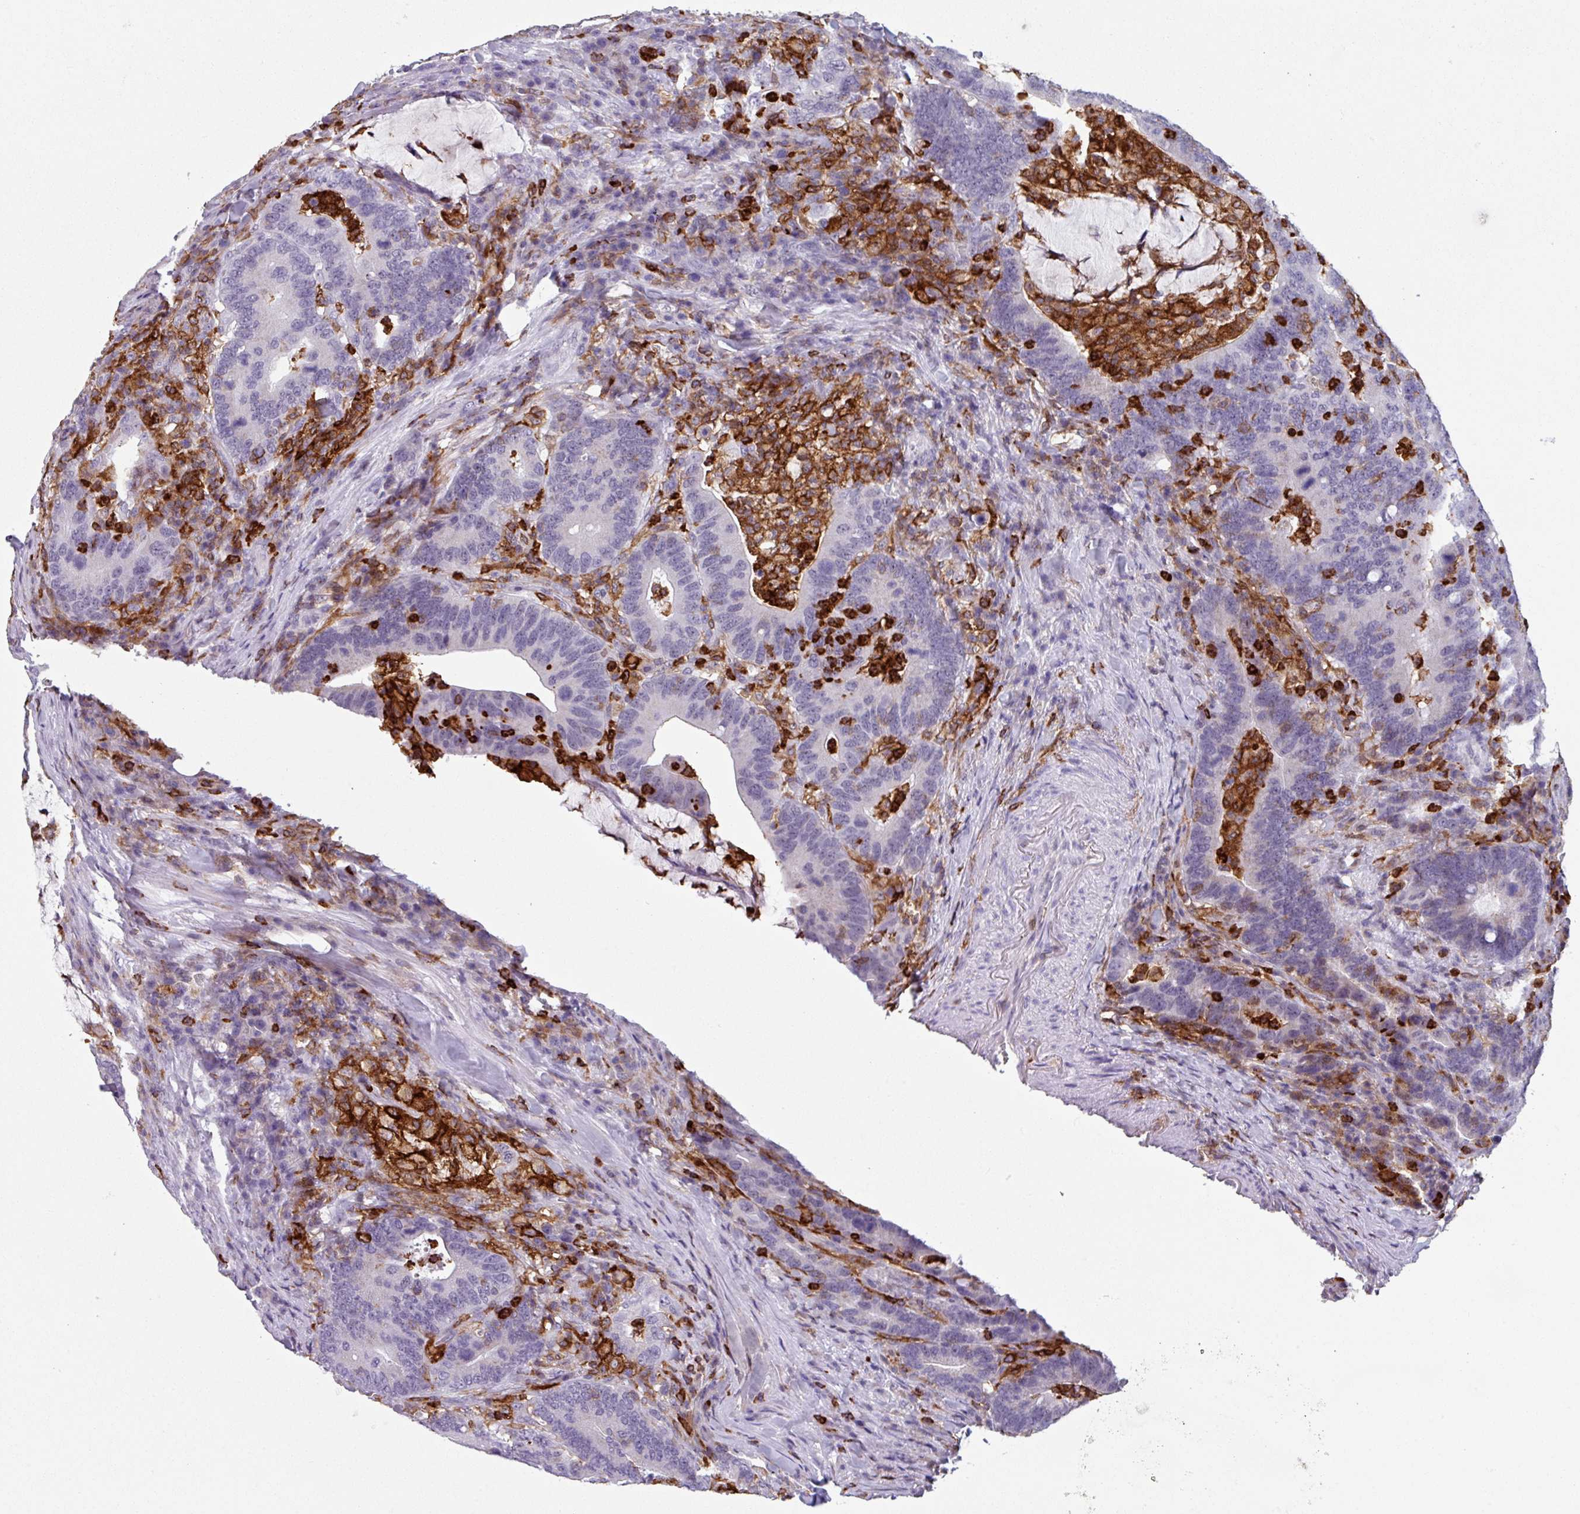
{"staining": {"intensity": "negative", "quantity": "none", "location": "none"}, "tissue": "colorectal cancer", "cell_type": "Tumor cells", "image_type": "cancer", "snomed": [{"axis": "morphology", "description": "Adenocarcinoma, NOS"}, {"axis": "topography", "description": "Colon"}], "caption": "Tumor cells show no significant protein staining in adenocarcinoma (colorectal).", "gene": "EXOSC5", "patient": {"sex": "female", "age": 66}}